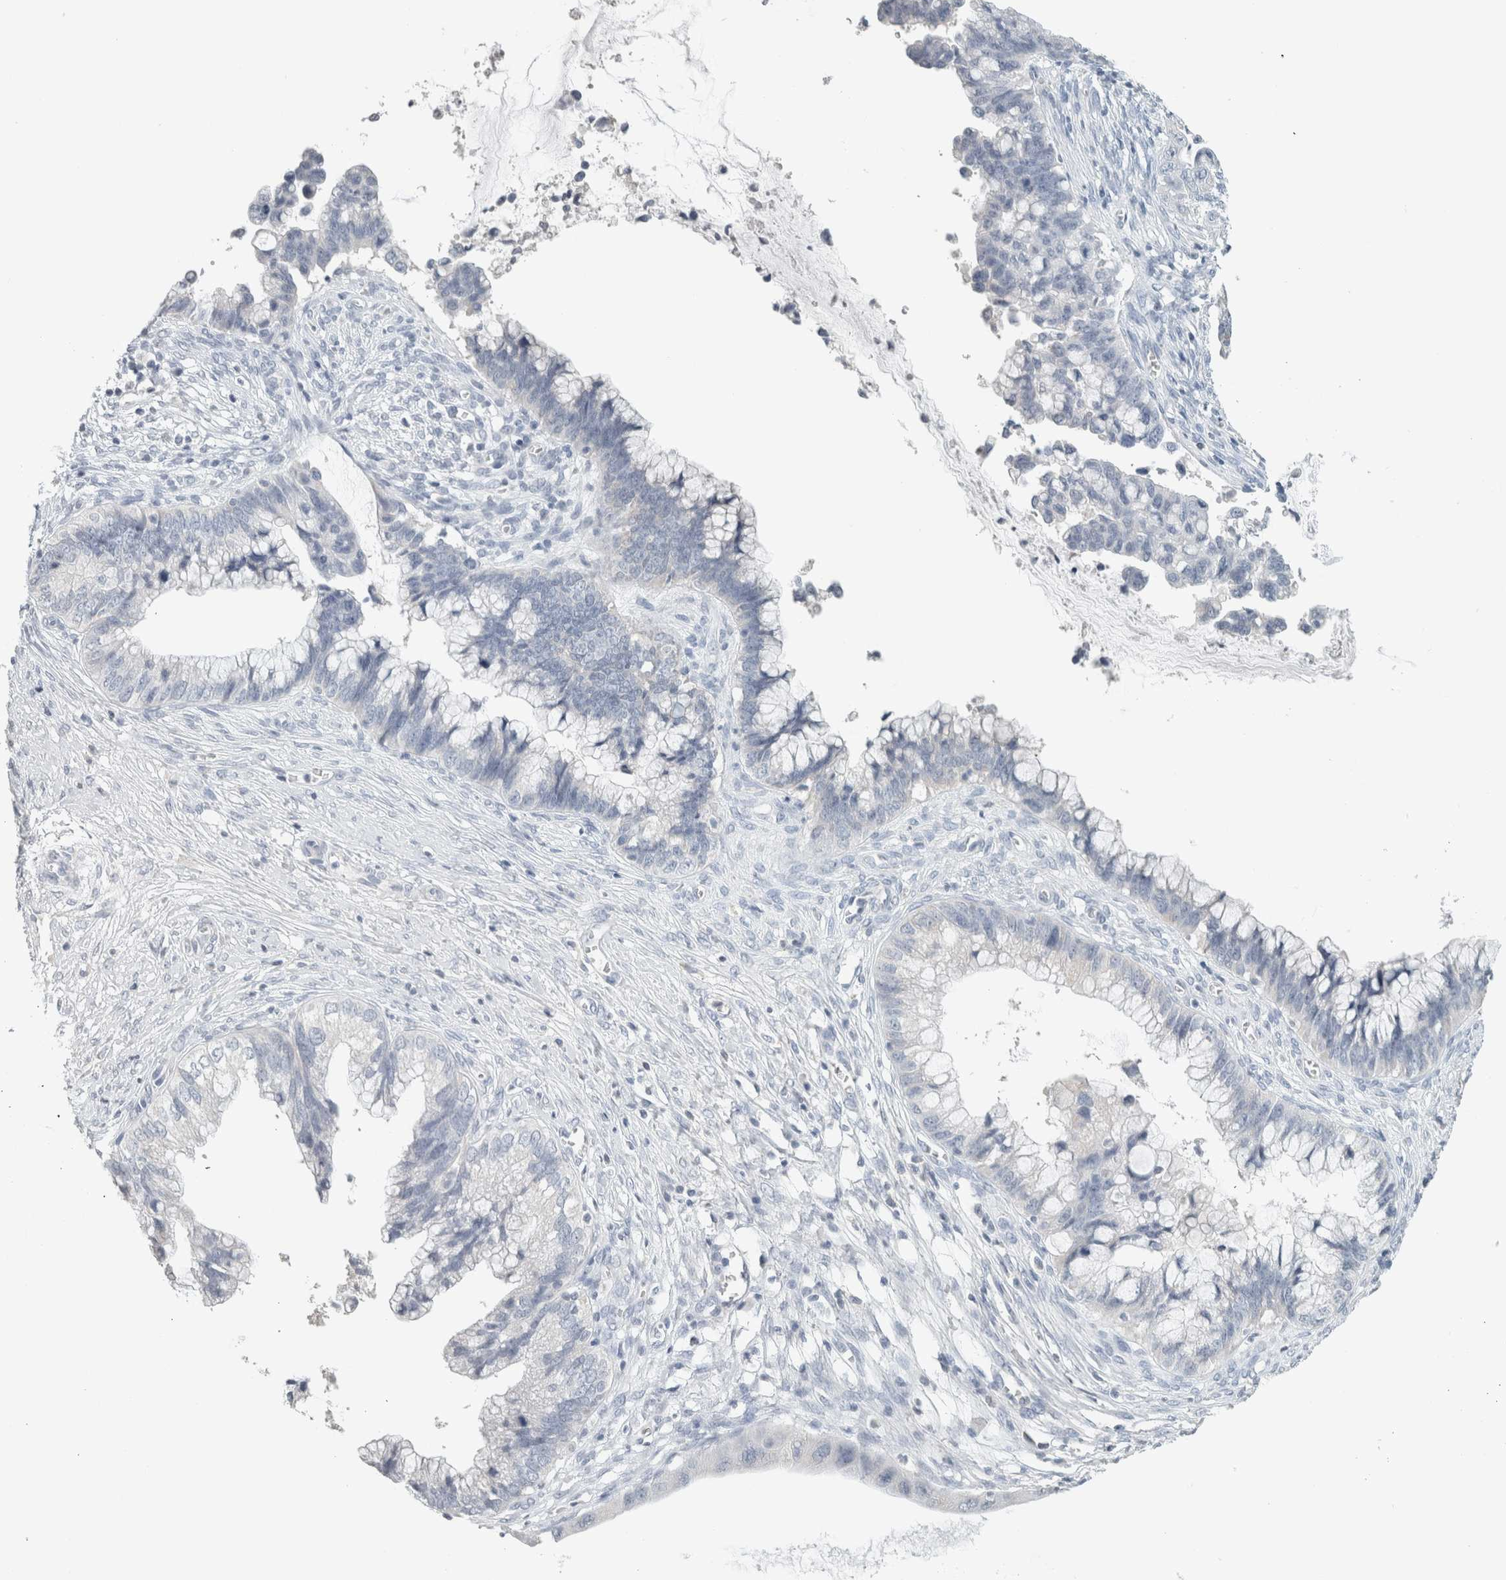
{"staining": {"intensity": "negative", "quantity": "none", "location": "none"}, "tissue": "cervical cancer", "cell_type": "Tumor cells", "image_type": "cancer", "snomed": [{"axis": "morphology", "description": "Adenocarcinoma, NOS"}, {"axis": "topography", "description": "Cervix"}], "caption": "Adenocarcinoma (cervical) was stained to show a protein in brown. There is no significant positivity in tumor cells. (Brightfield microscopy of DAB (3,3'-diaminobenzidine) immunohistochemistry at high magnification).", "gene": "CRAT", "patient": {"sex": "female", "age": 44}}